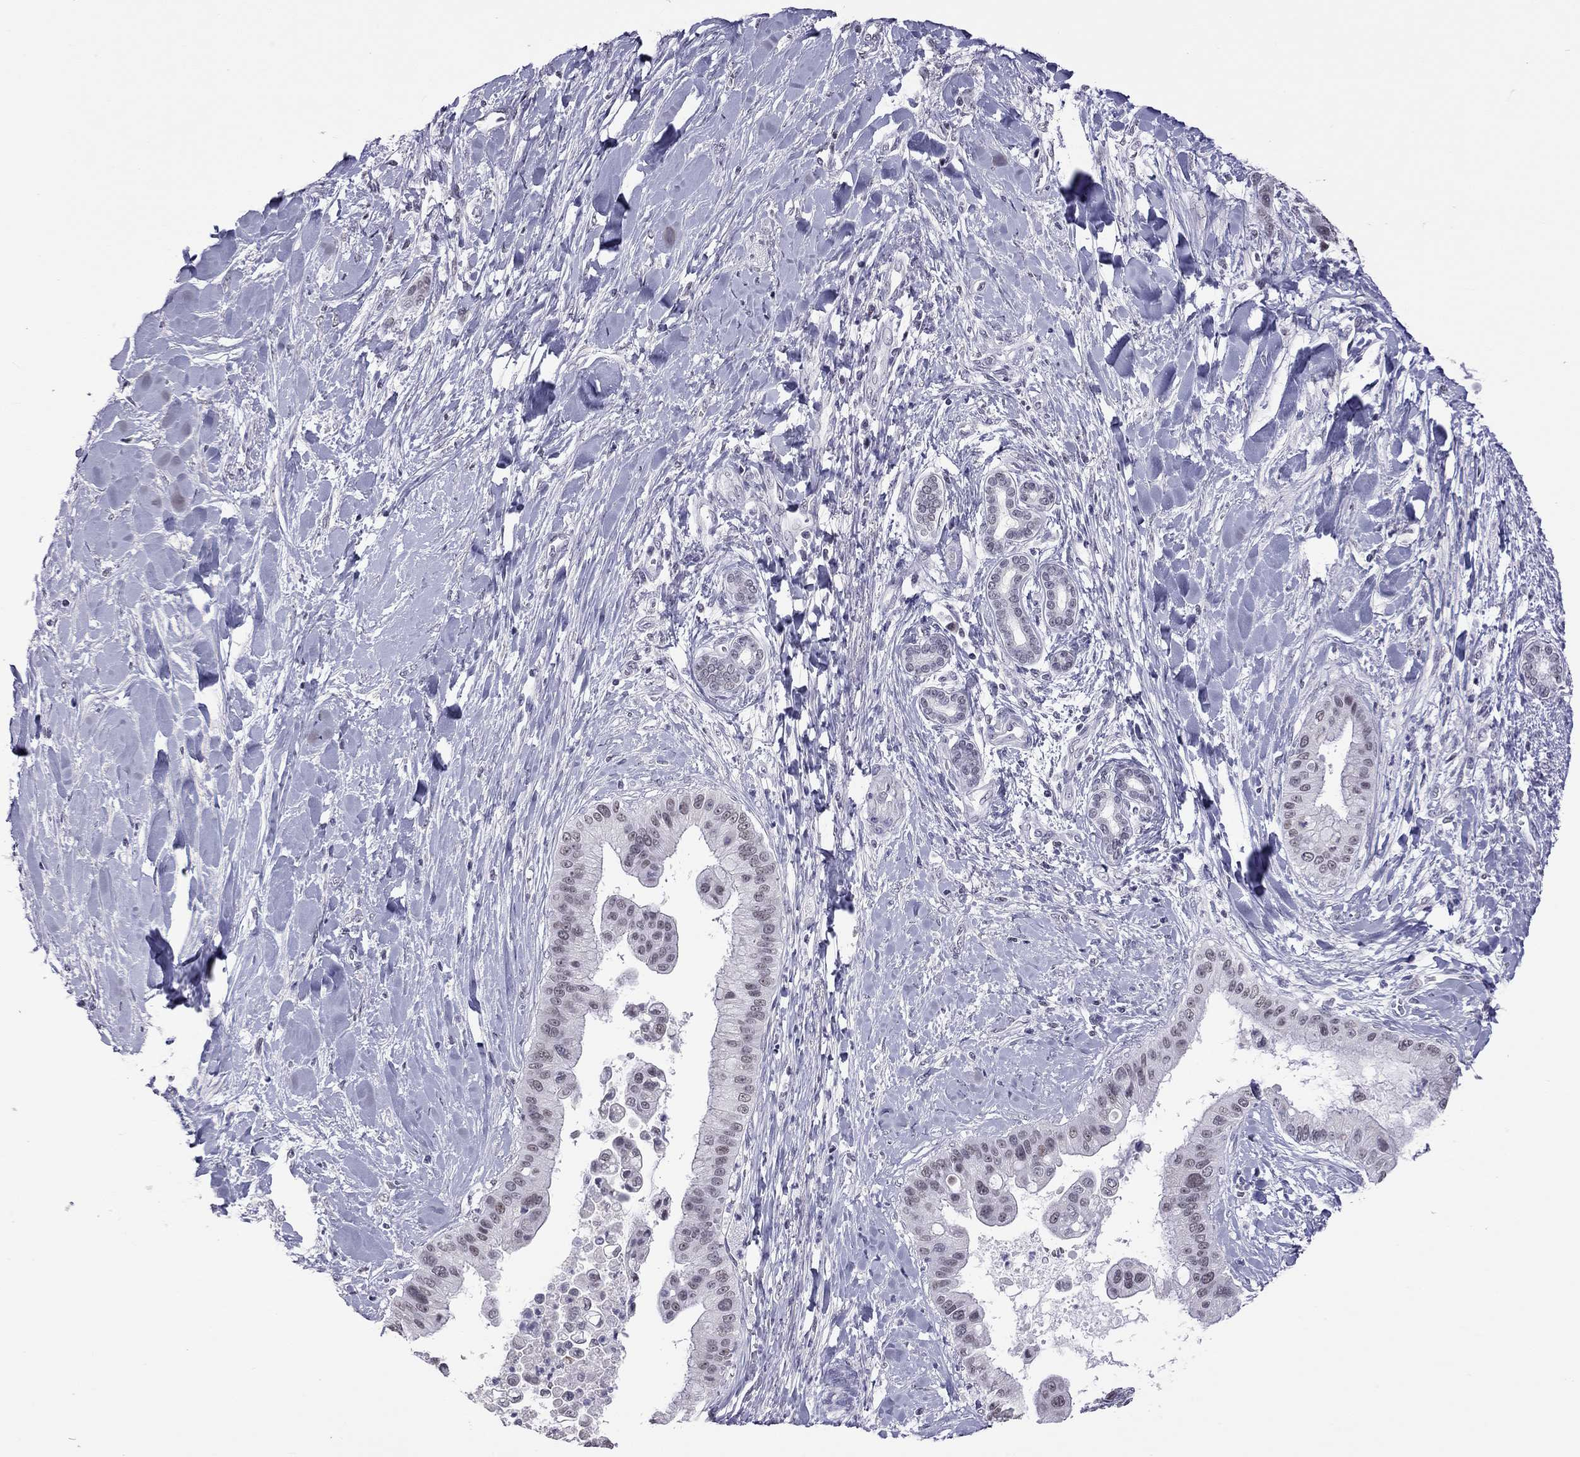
{"staining": {"intensity": "negative", "quantity": "none", "location": "none"}, "tissue": "liver cancer", "cell_type": "Tumor cells", "image_type": "cancer", "snomed": [{"axis": "morphology", "description": "Cholangiocarcinoma"}, {"axis": "topography", "description": "Liver"}], "caption": "Immunohistochemical staining of human liver cancer shows no significant staining in tumor cells.", "gene": "PPP1R3A", "patient": {"sex": "female", "age": 54}}